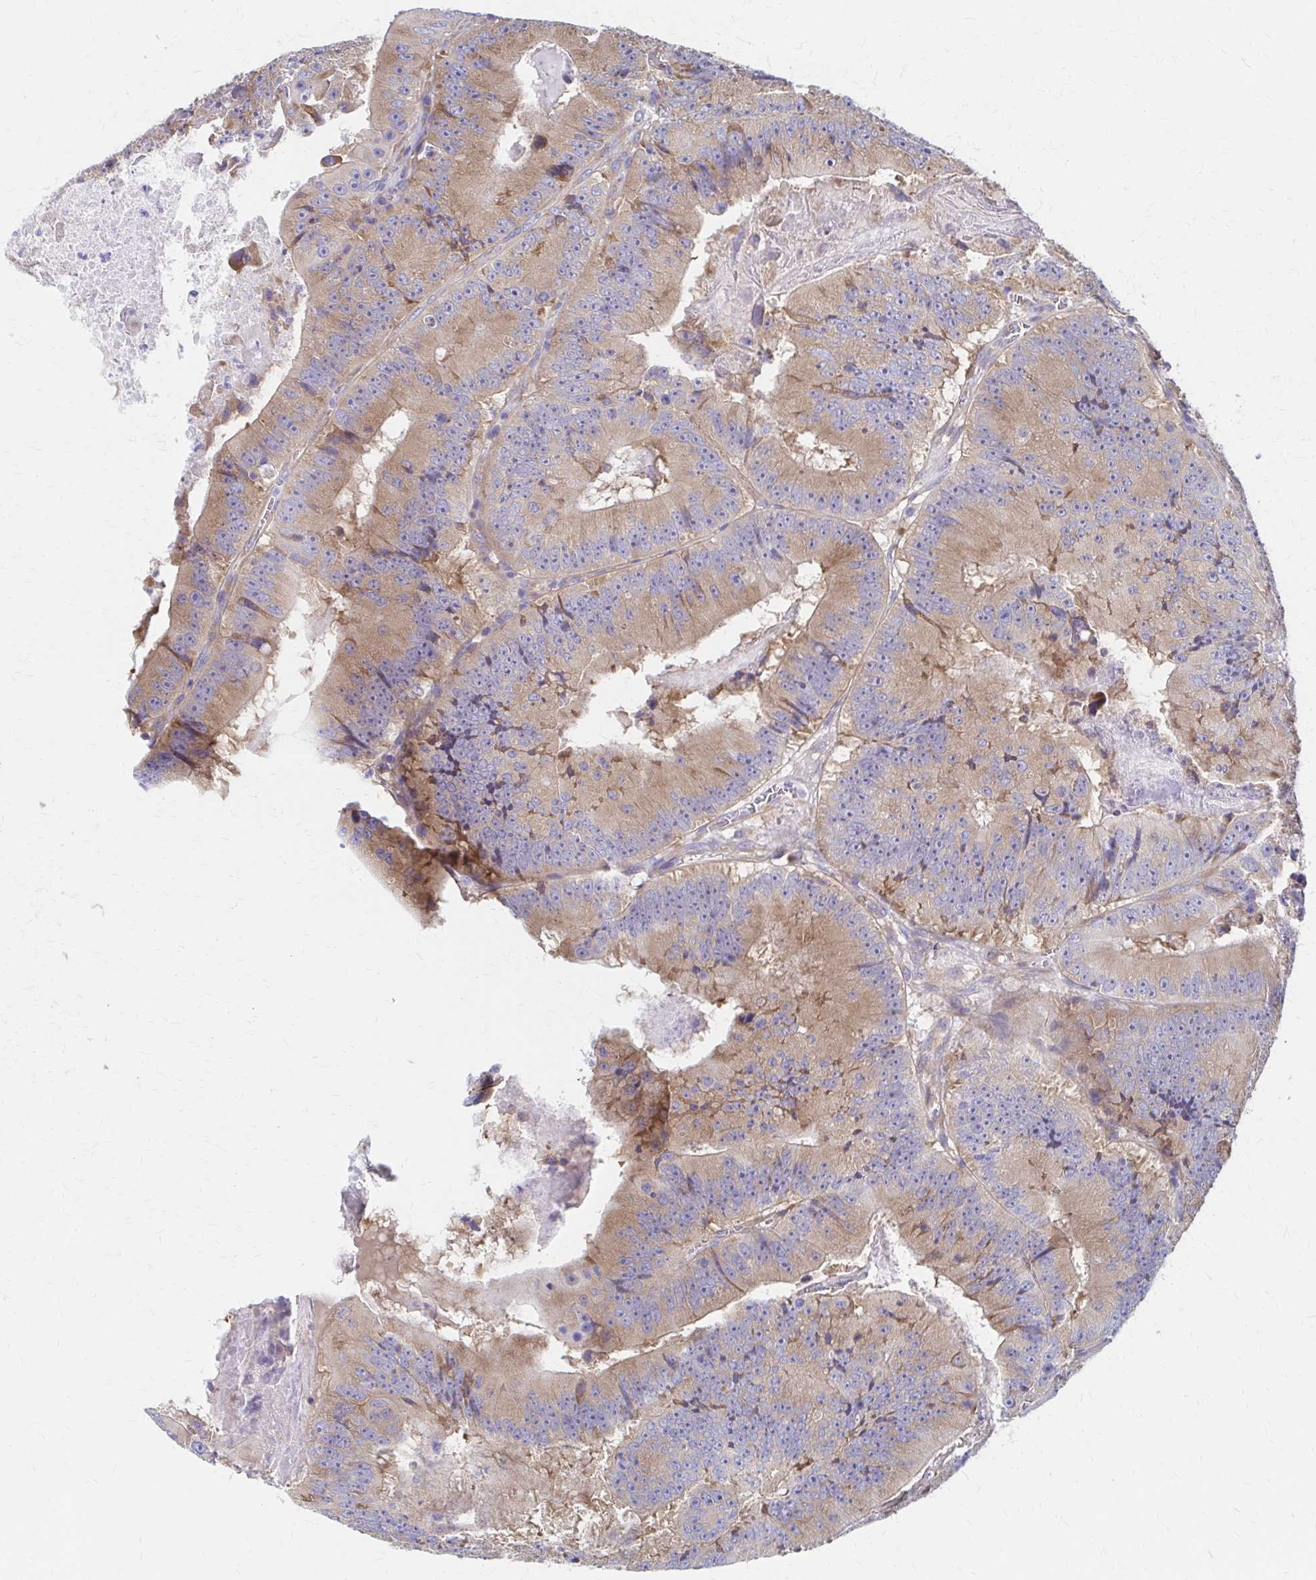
{"staining": {"intensity": "weak", "quantity": ">75%", "location": "cytoplasmic/membranous"}, "tissue": "colorectal cancer", "cell_type": "Tumor cells", "image_type": "cancer", "snomed": [{"axis": "morphology", "description": "Adenocarcinoma, NOS"}, {"axis": "topography", "description": "Colon"}], "caption": "Immunohistochemistry (DAB (3,3'-diaminobenzidine)) staining of human adenocarcinoma (colorectal) exhibits weak cytoplasmic/membranous protein expression in approximately >75% of tumor cells.", "gene": "RPL27A", "patient": {"sex": "female", "age": 86}}